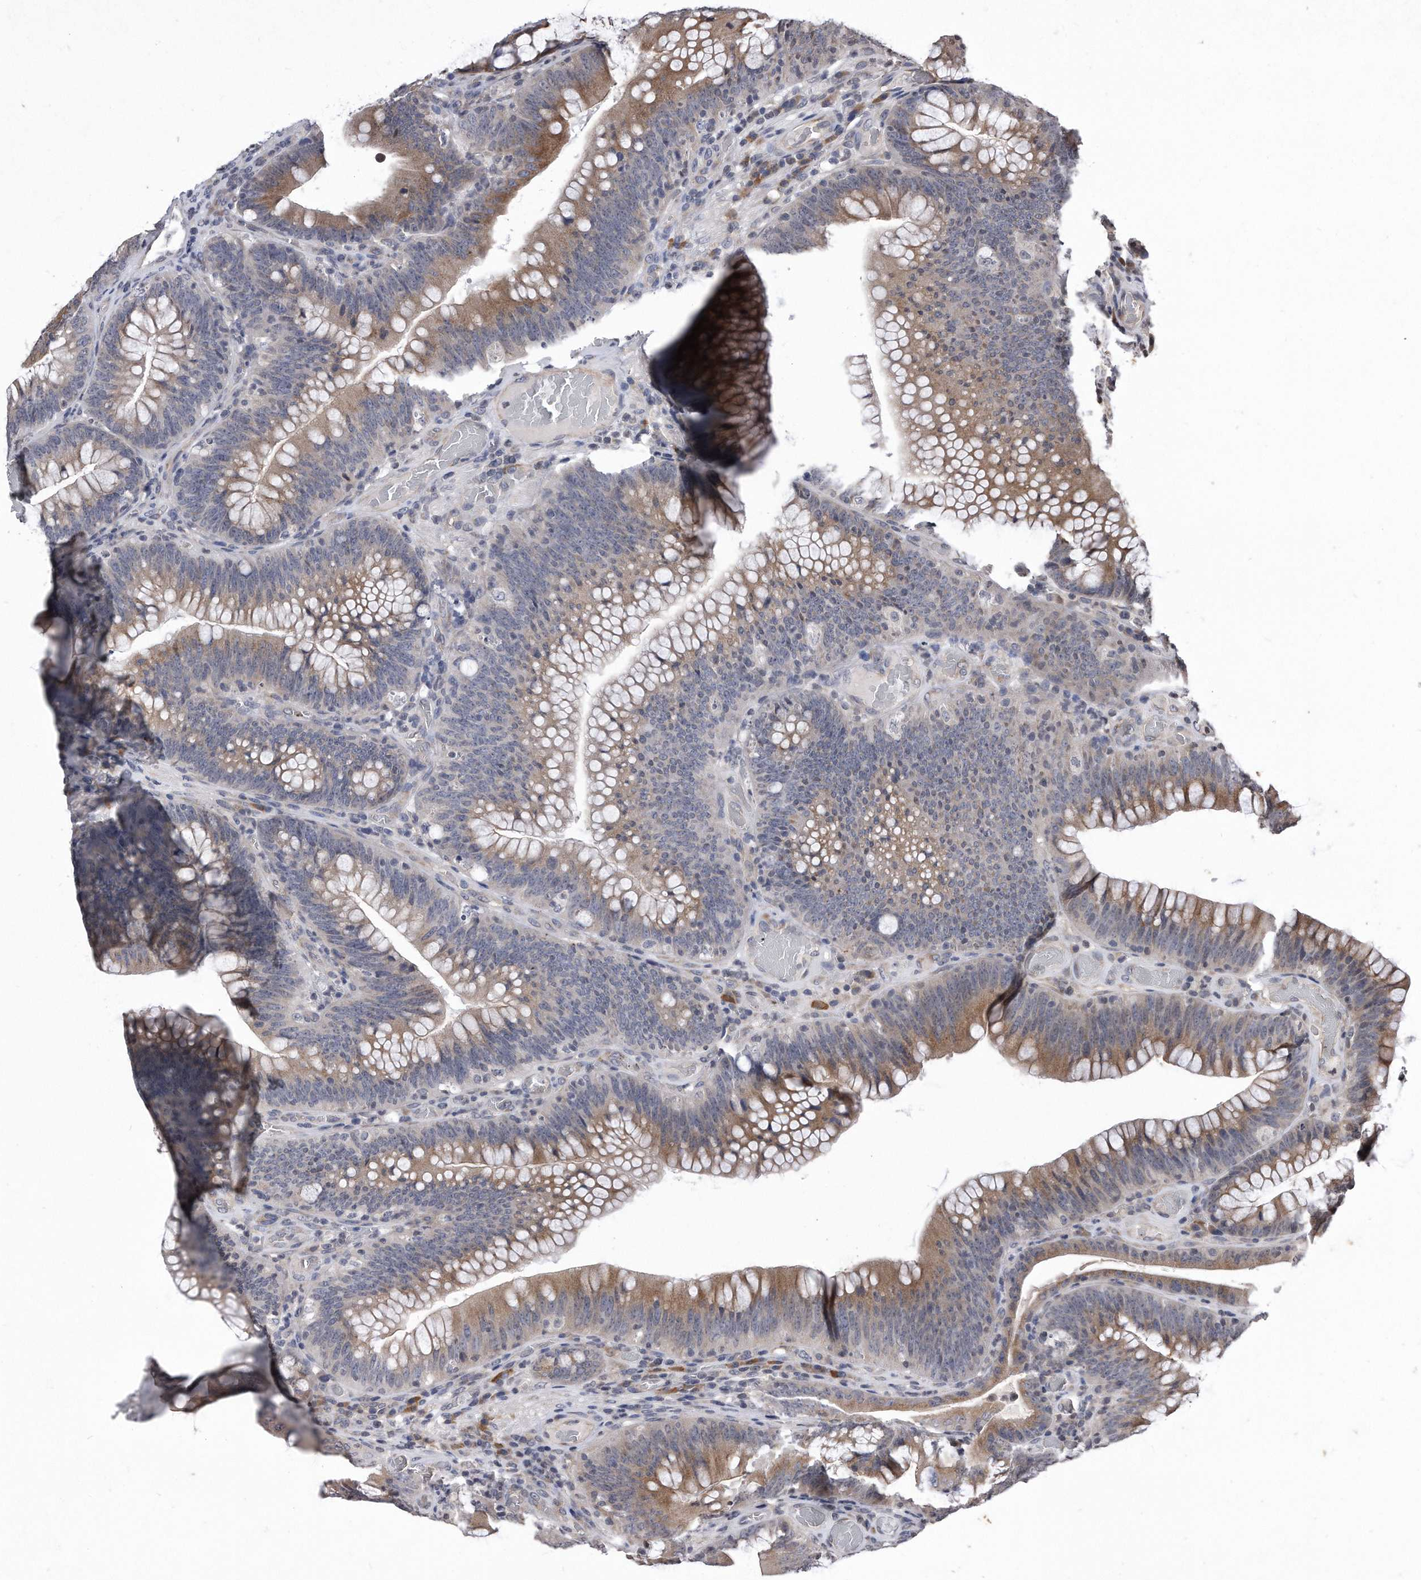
{"staining": {"intensity": "moderate", "quantity": "25%-75%", "location": "cytoplasmic/membranous"}, "tissue": "colorectal cancer", "cell_type": "Tumor cells", "image_type": "cancer", "snomed": [{"axis": "morphology", "description": "Normal tissue, NOS"}, {"axis": "topography", "description": "Colon"}], "caption": "A medium amount of moderate cytoplasmic/membranous expression is seen in approximately 25%-75% of tumor cells in colorectal cancer tissue.", "gene": "DAB1", "patient": {"sex": "female", "age": 82}}